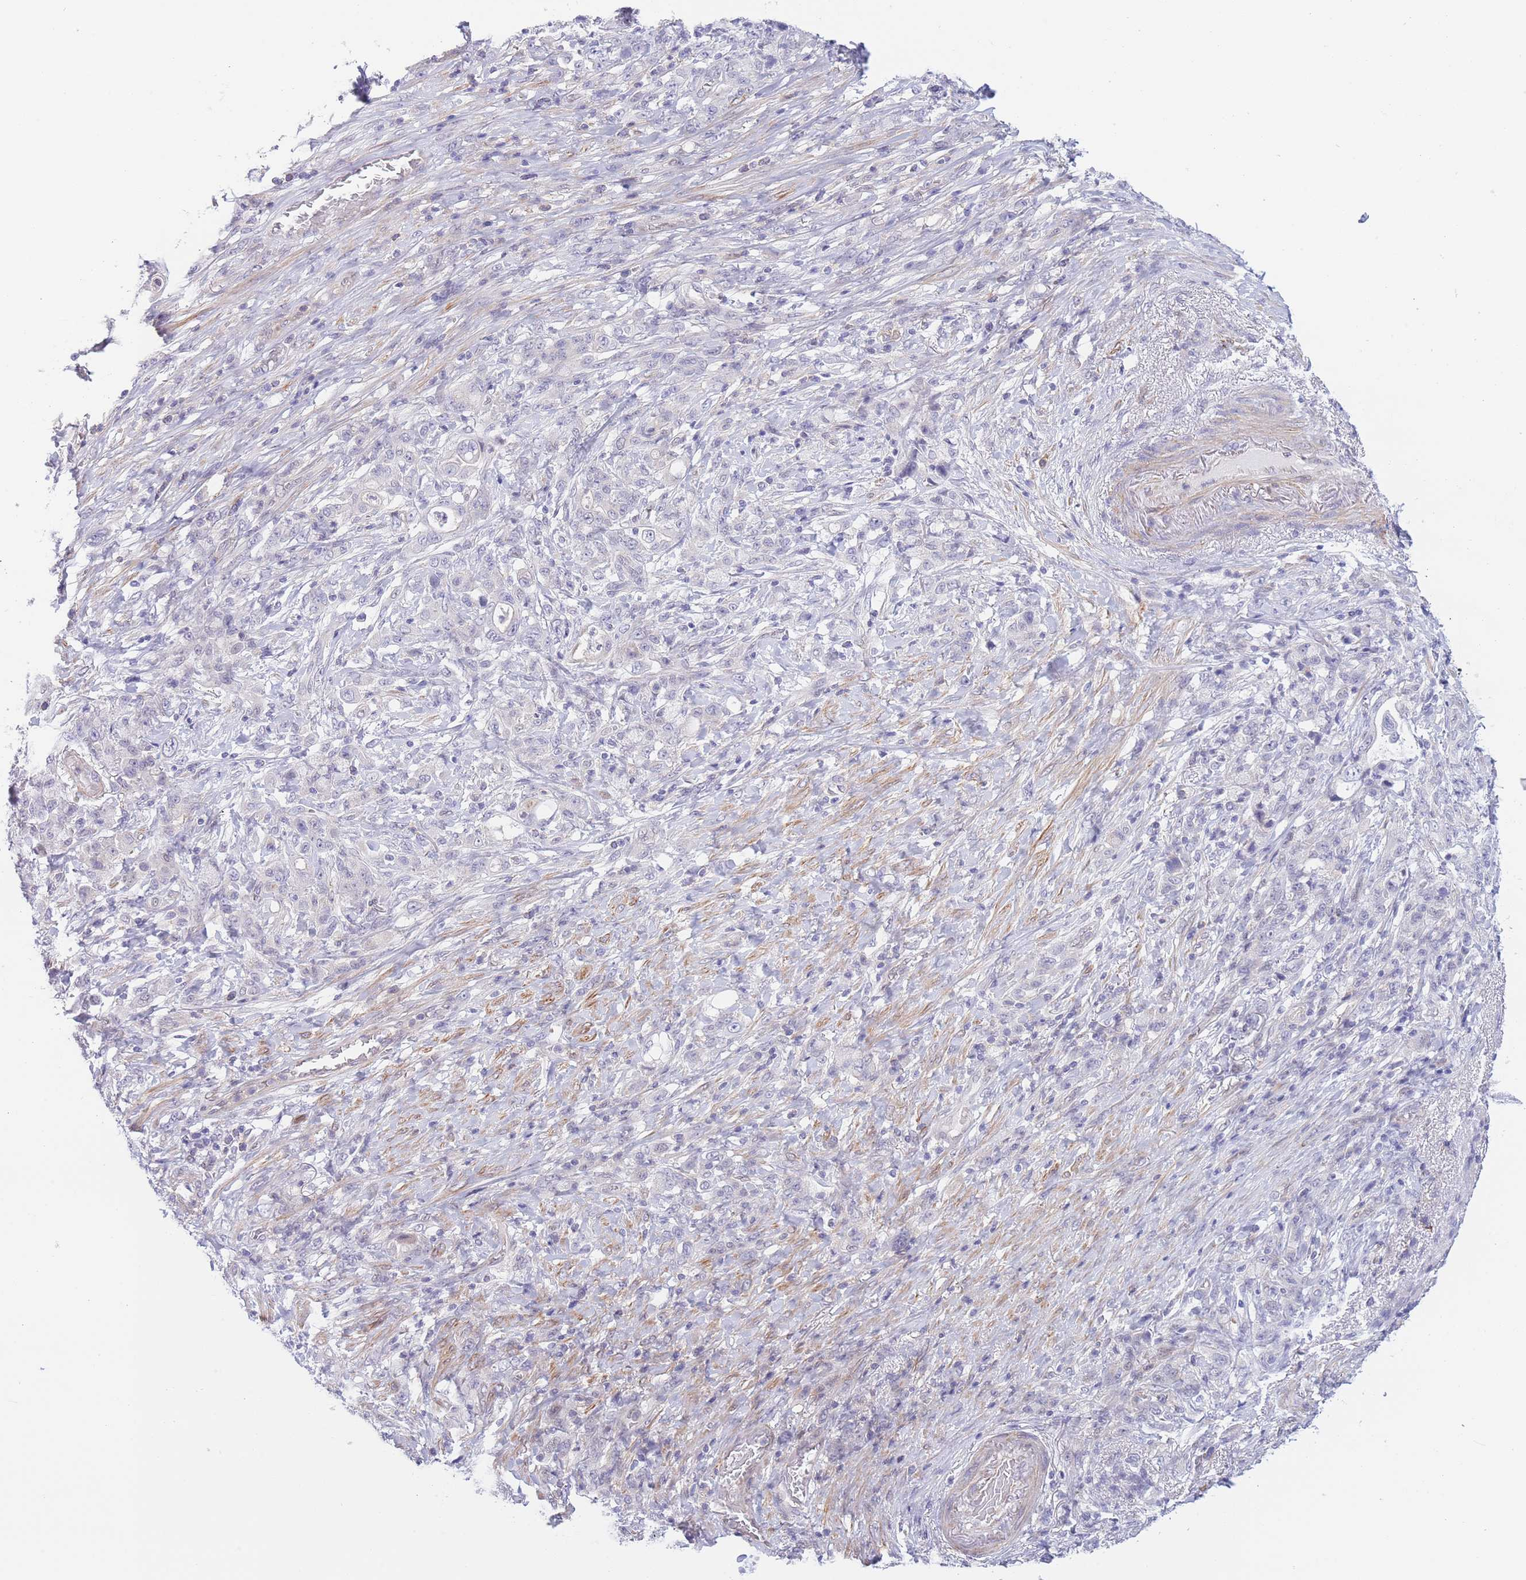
{"staining": {"intensity": "negative", "quantity": "none", "location": "none"}, "tissue": "stomach cancer", "cell_type": "Tumor cells", "image_type": "cancer", "snomed": [{"axis": "morphology", "description": "Adenocarcinoma, NOS"}, {"axis": "topography", "description": "Stomach"}], "caption": "Immunohistochemical staining of stomach cancer shows no significant positivity in tumor cells. Nuclei are stained in blue.", "gene": "C9orf152", "patient": {"sex": "female", "age": 79}}